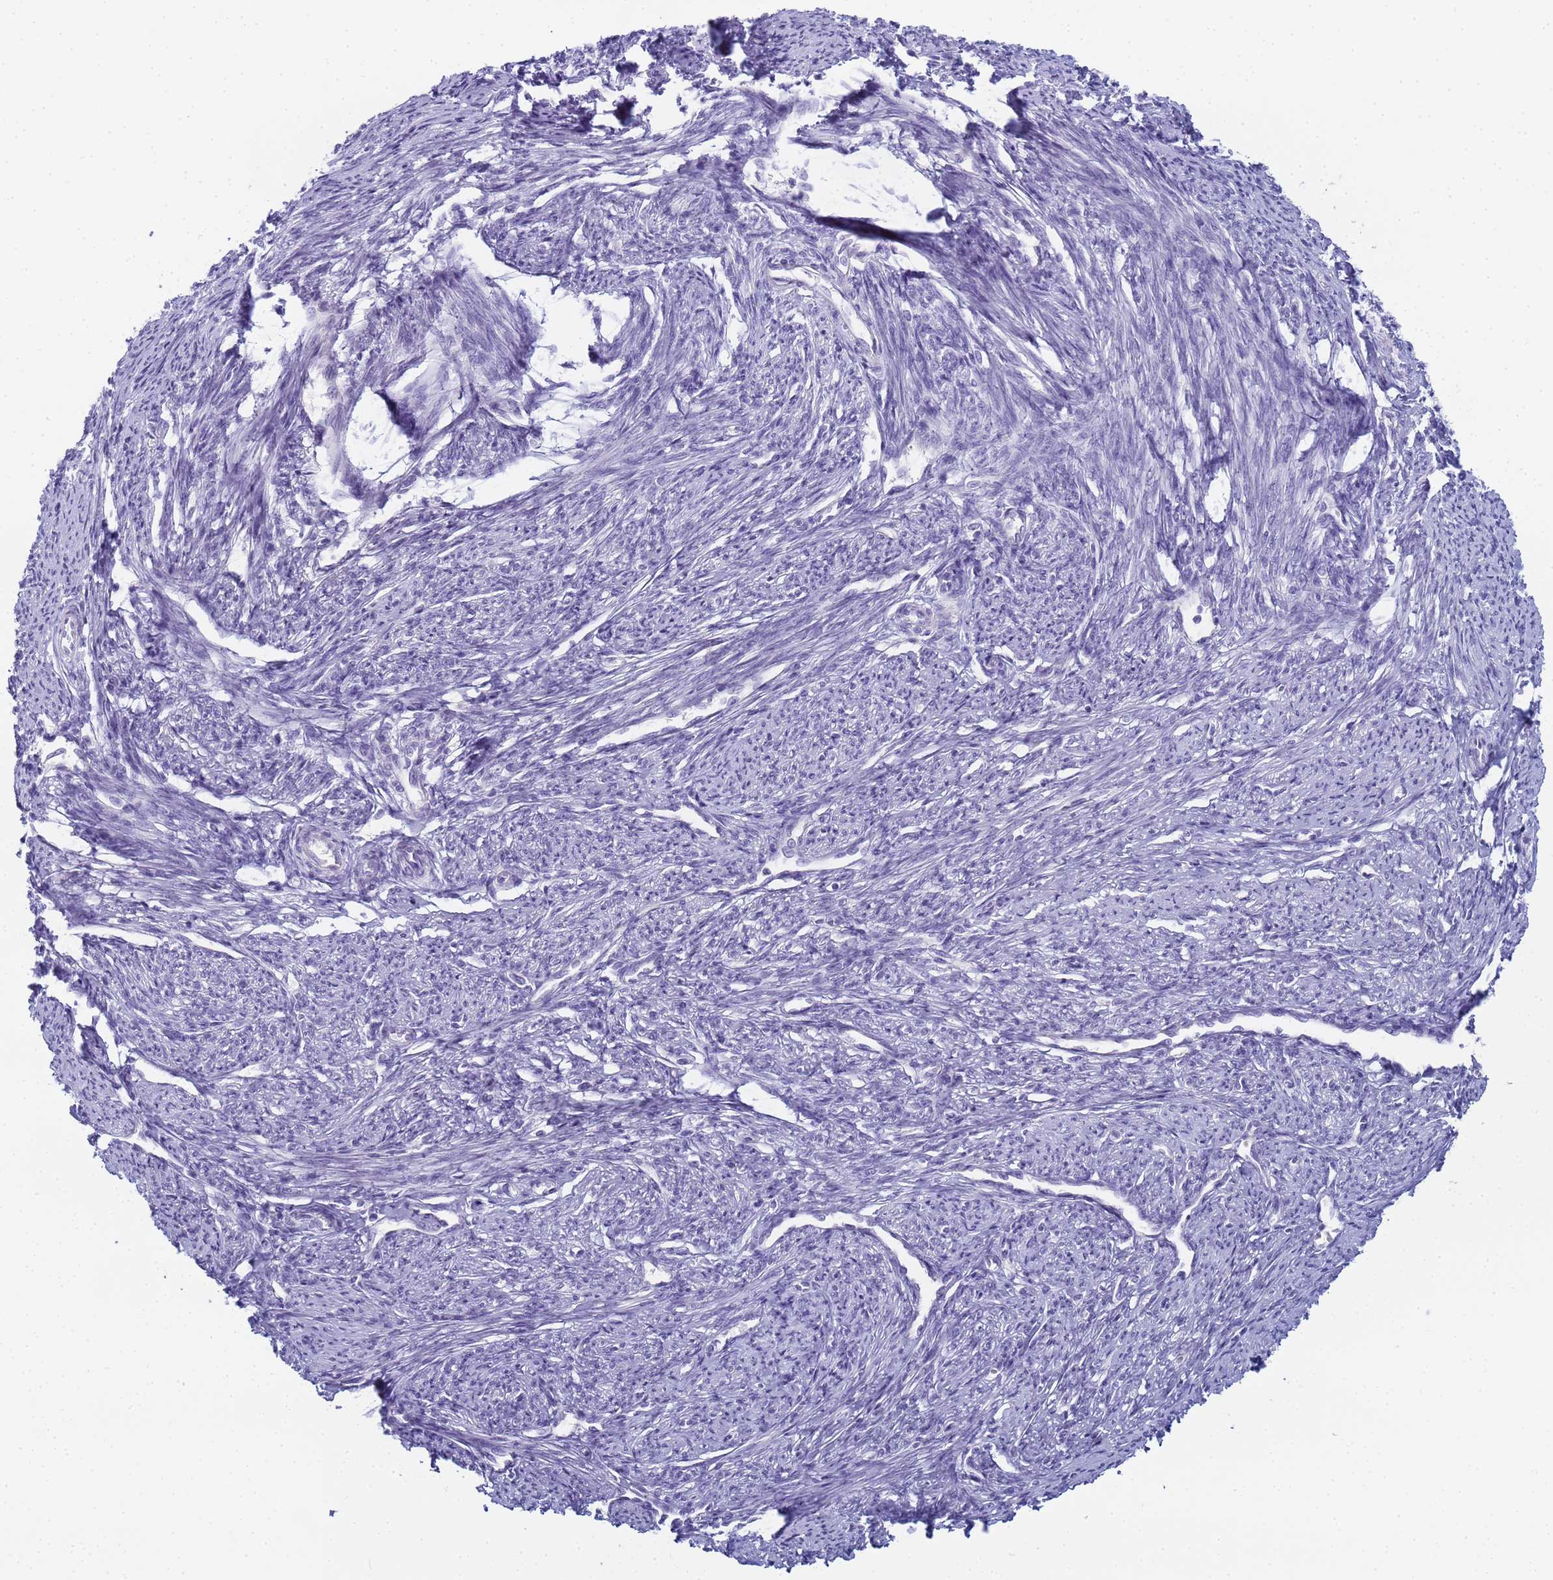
{"staining": {"intensity": "negative", "quantity": "none", "location": "none"}, "tissue": "smooth muscle", "cell_type": "Smooth muscle cells", "image_type": "normal", "snomed": [{"axis": "morphology", "description": "Normal tissue, NOS"}, {"axis": "topography", "description": "Smooth muscle"}, {"axis": "topography", "description": "Uterus"}], "caption": "High power microscopy photomicrograph of an immunohistochemistry (IHC) photomicrograph of normal smooth muscle, revealing no significant staining in smooth muscle cells.", "gene": "CR1", "patient": {"sex": "female", "age": 59}}